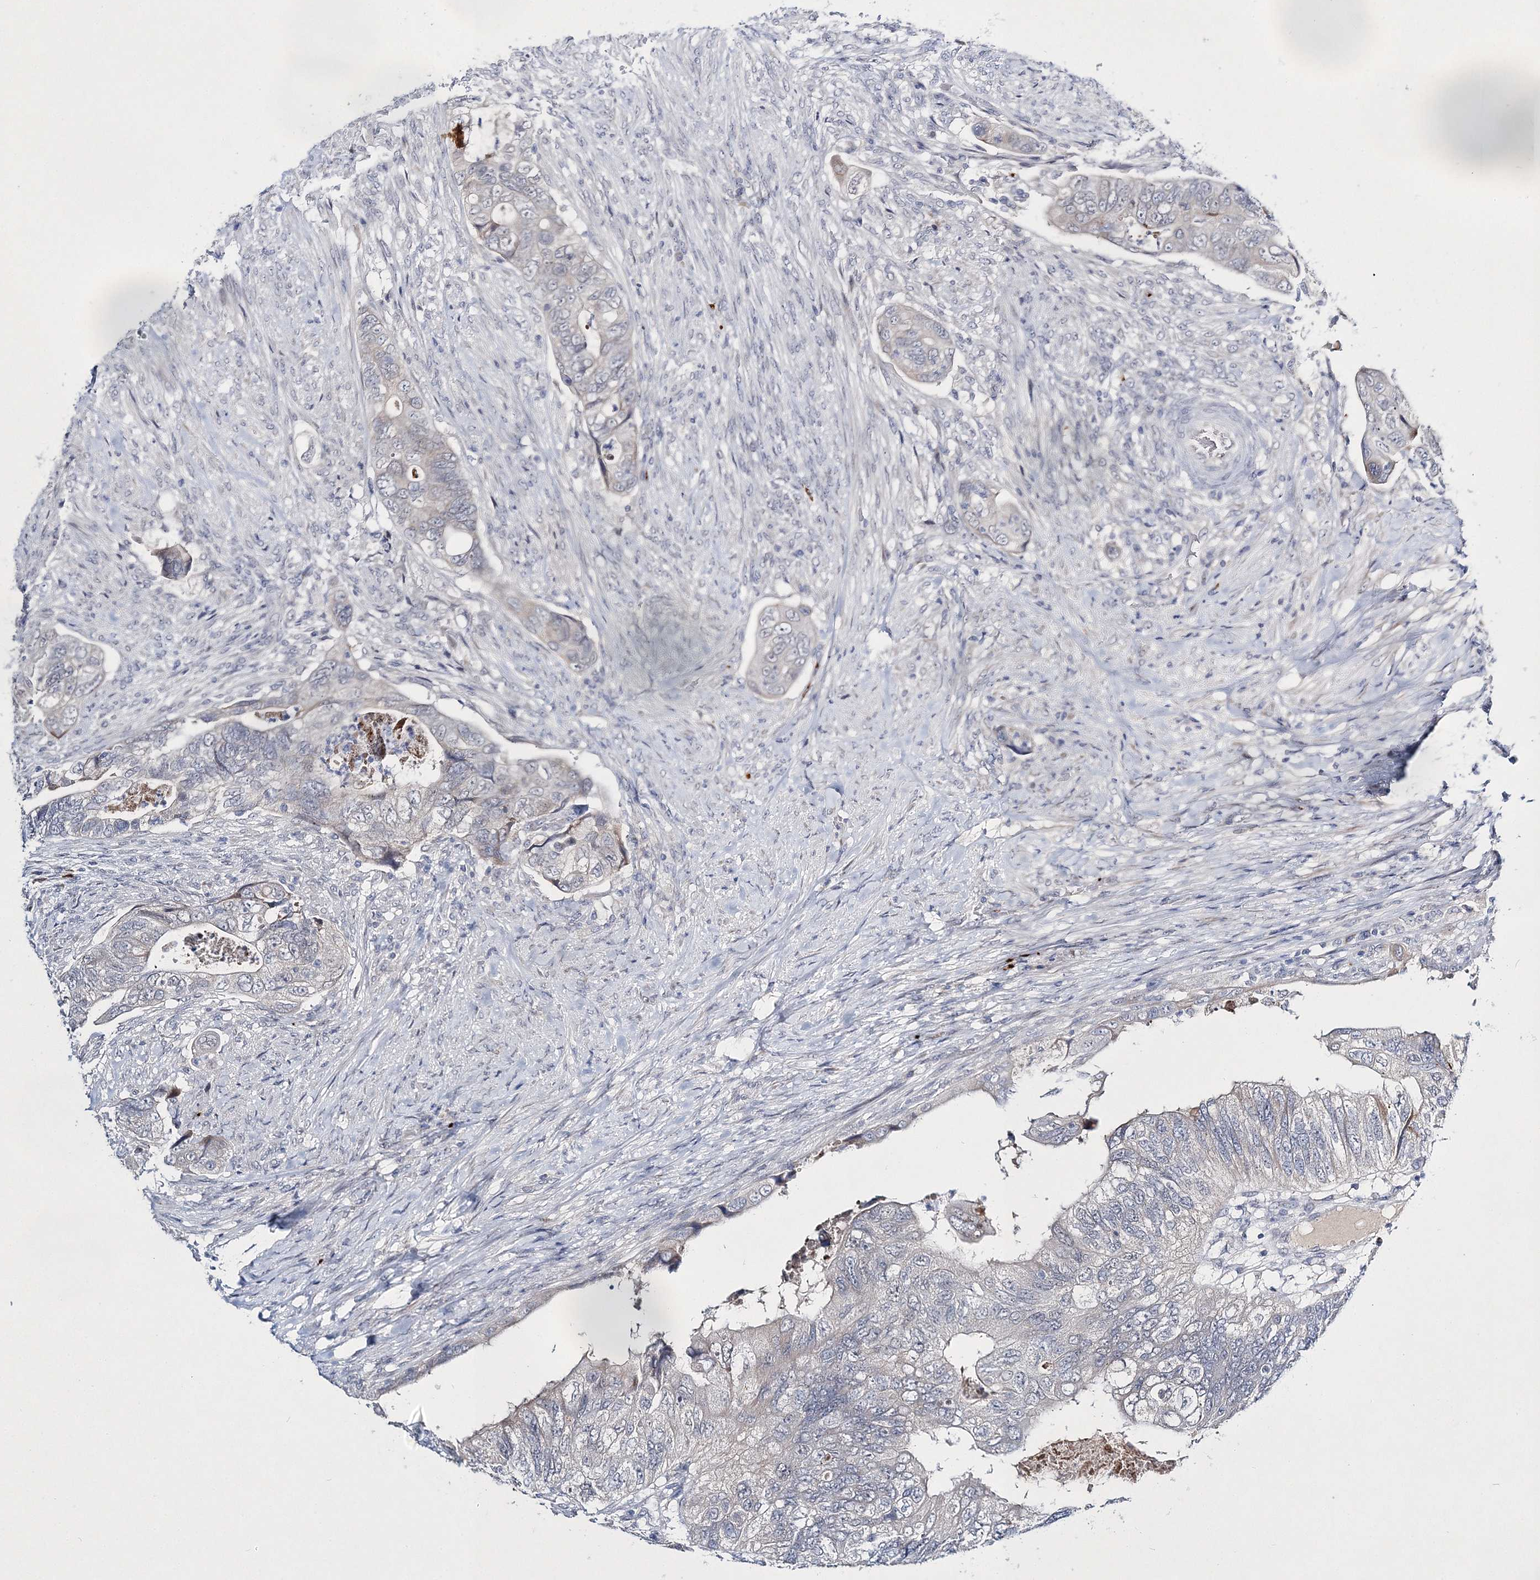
{"staining": {"intensity": "negative", "quantity": "none", "location": "none"}, "tissue": "colorectal cancer", "cell_type": "Tumor cells", "image_type": "cancer", "snomed": [{"axis": "morphology", "description": "Adenocarcinoma, NOS"}, {"axis": "topography", "description": "Rectum"}], "caption": "Tumor cells show no significant protein positivity in colorectal cancer (adenocarcinoma). (DAB (3,3'-diaminobenzidine) immunohistochemistry (IHC), high magnification).", "gene": "MYOZ2", "patient": {"sex": "male", "age": 63}}